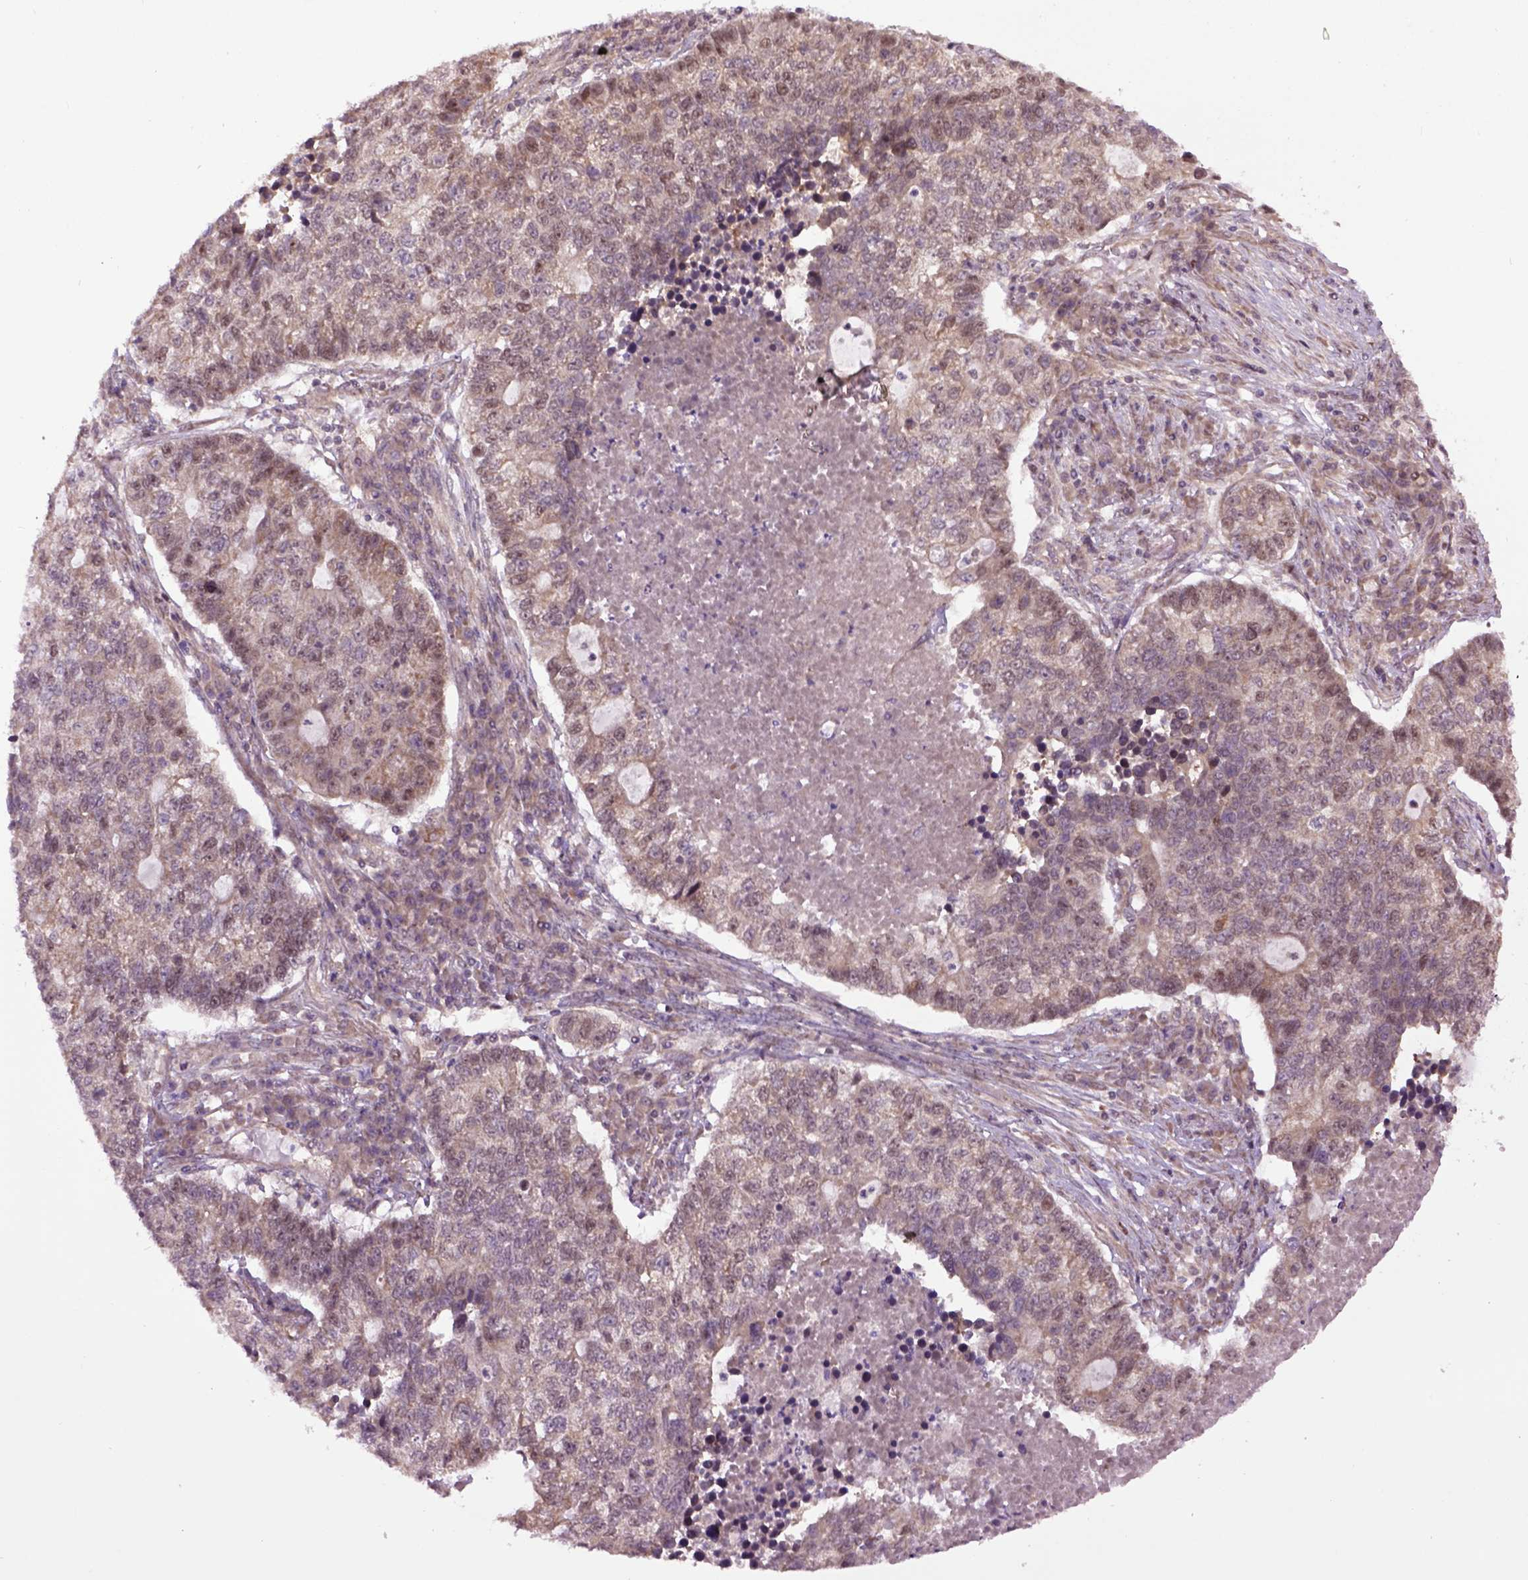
{"staining": {"intensity": "moderate", "quantity": ">75%", "location": "cytoplasmic/membranous,nuclear"}, "tissue": "lung cancer", "cell_type": "Tumor cells", "image_type": "cancer", "snomed": [{"axis": "morphology", "description": "Adenocarcinoma, NOS"}, {"axis": "topography", "description": "Lung"}], "caption": "A high-resolution micrograph shows IHC staining of lung cancer, which shows moderate cytoplasmic/membranous and nuclear expression in approximately >75% of tumor cells.", "gene": "WDR48", "patient": {"sex": "male", "age": 57}}